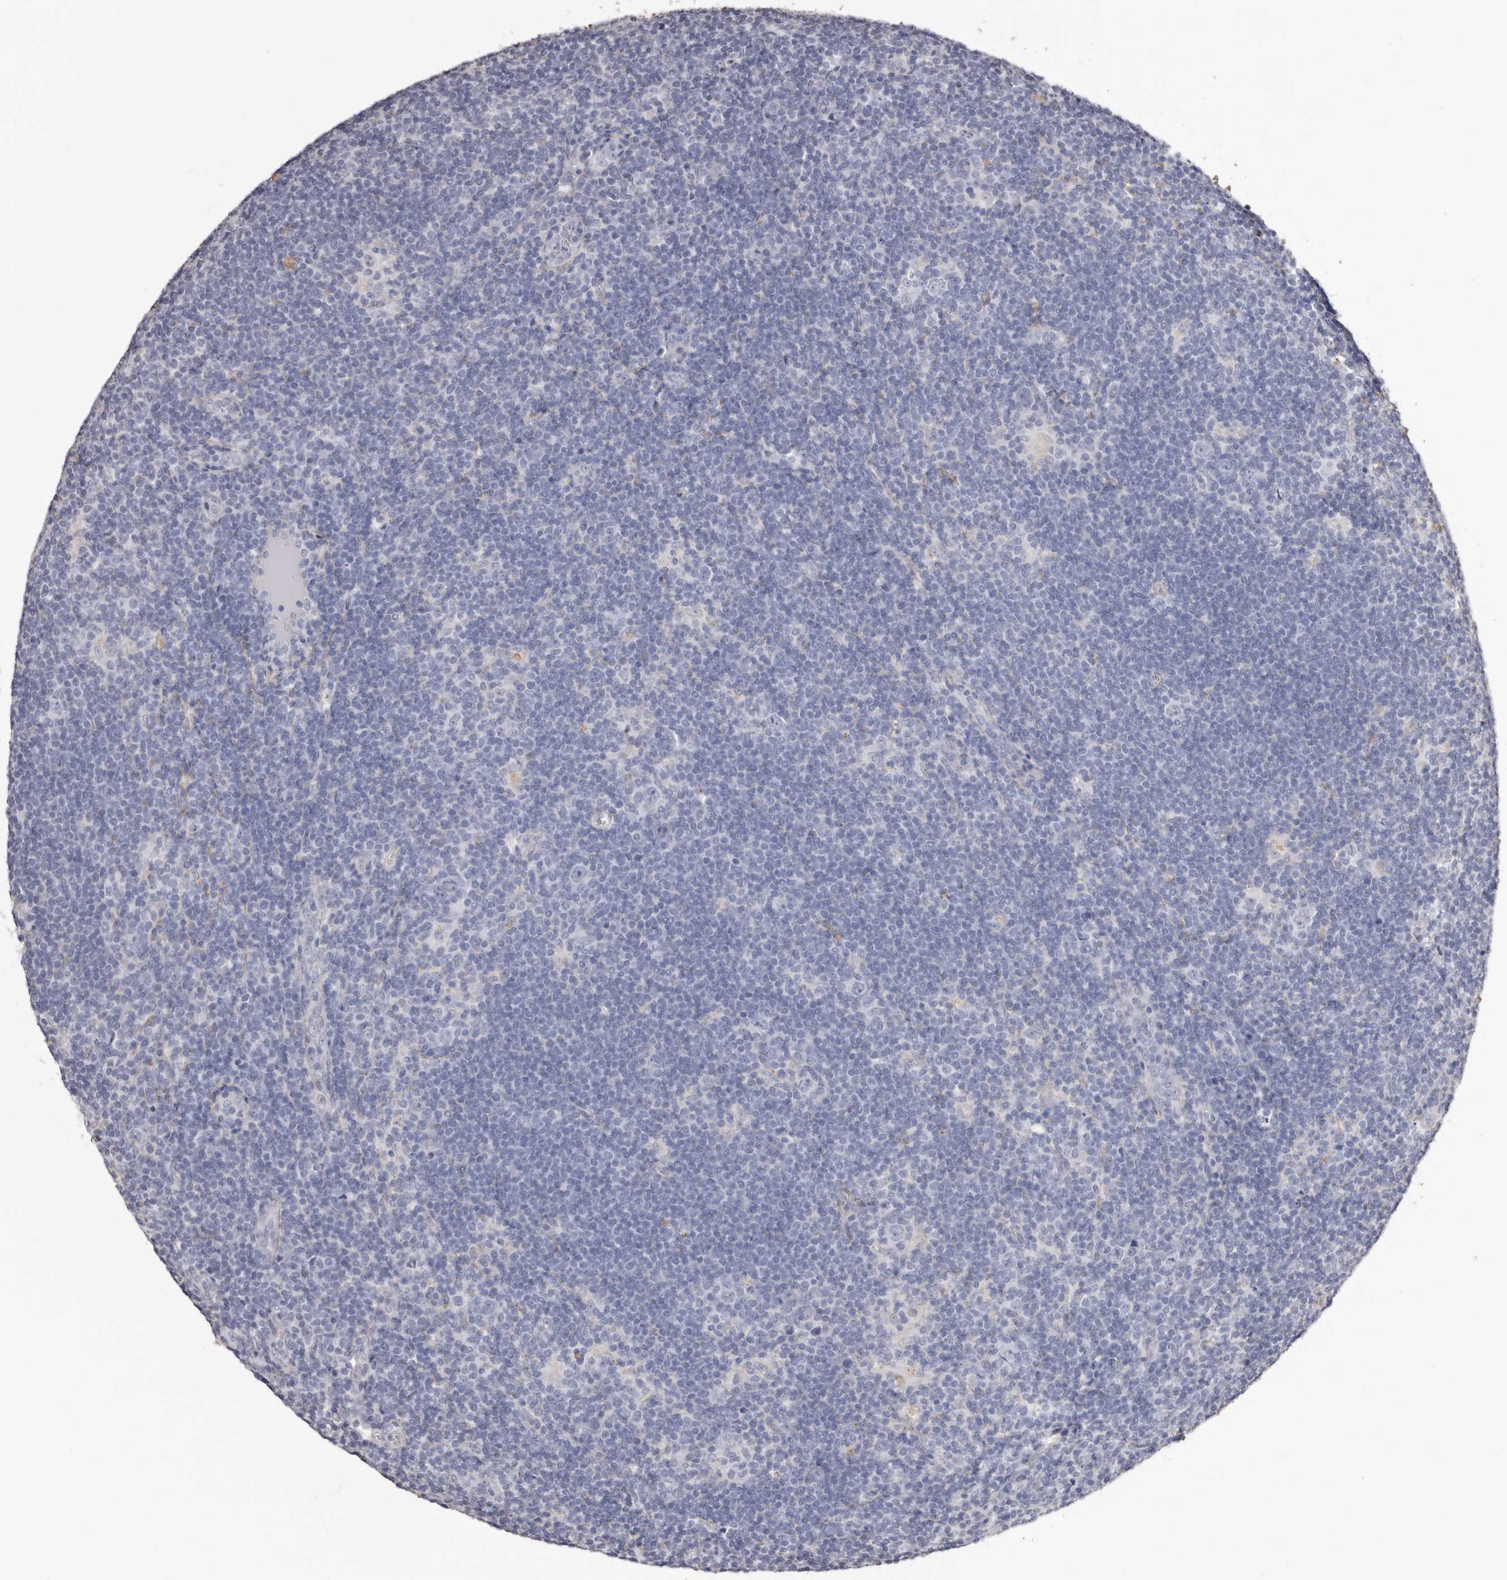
{"staining": {"intensity": "negative", "quantity": "none", "location": "none"}, "tissue": "lymphoma", "cell_type": "Tumor cells", "image_type": "cancer", "snomed": [{"axis": "morphology", "description": "Hodgkin's disease, NOS"}, {"axis": "topography", "description": "Lymph node"}], "caption": "Tumor cells are negative for brown protein staining in Hodgkin's disease.", "gene": "COL6A1", "patient": {"sex": "female", "age": 57}}